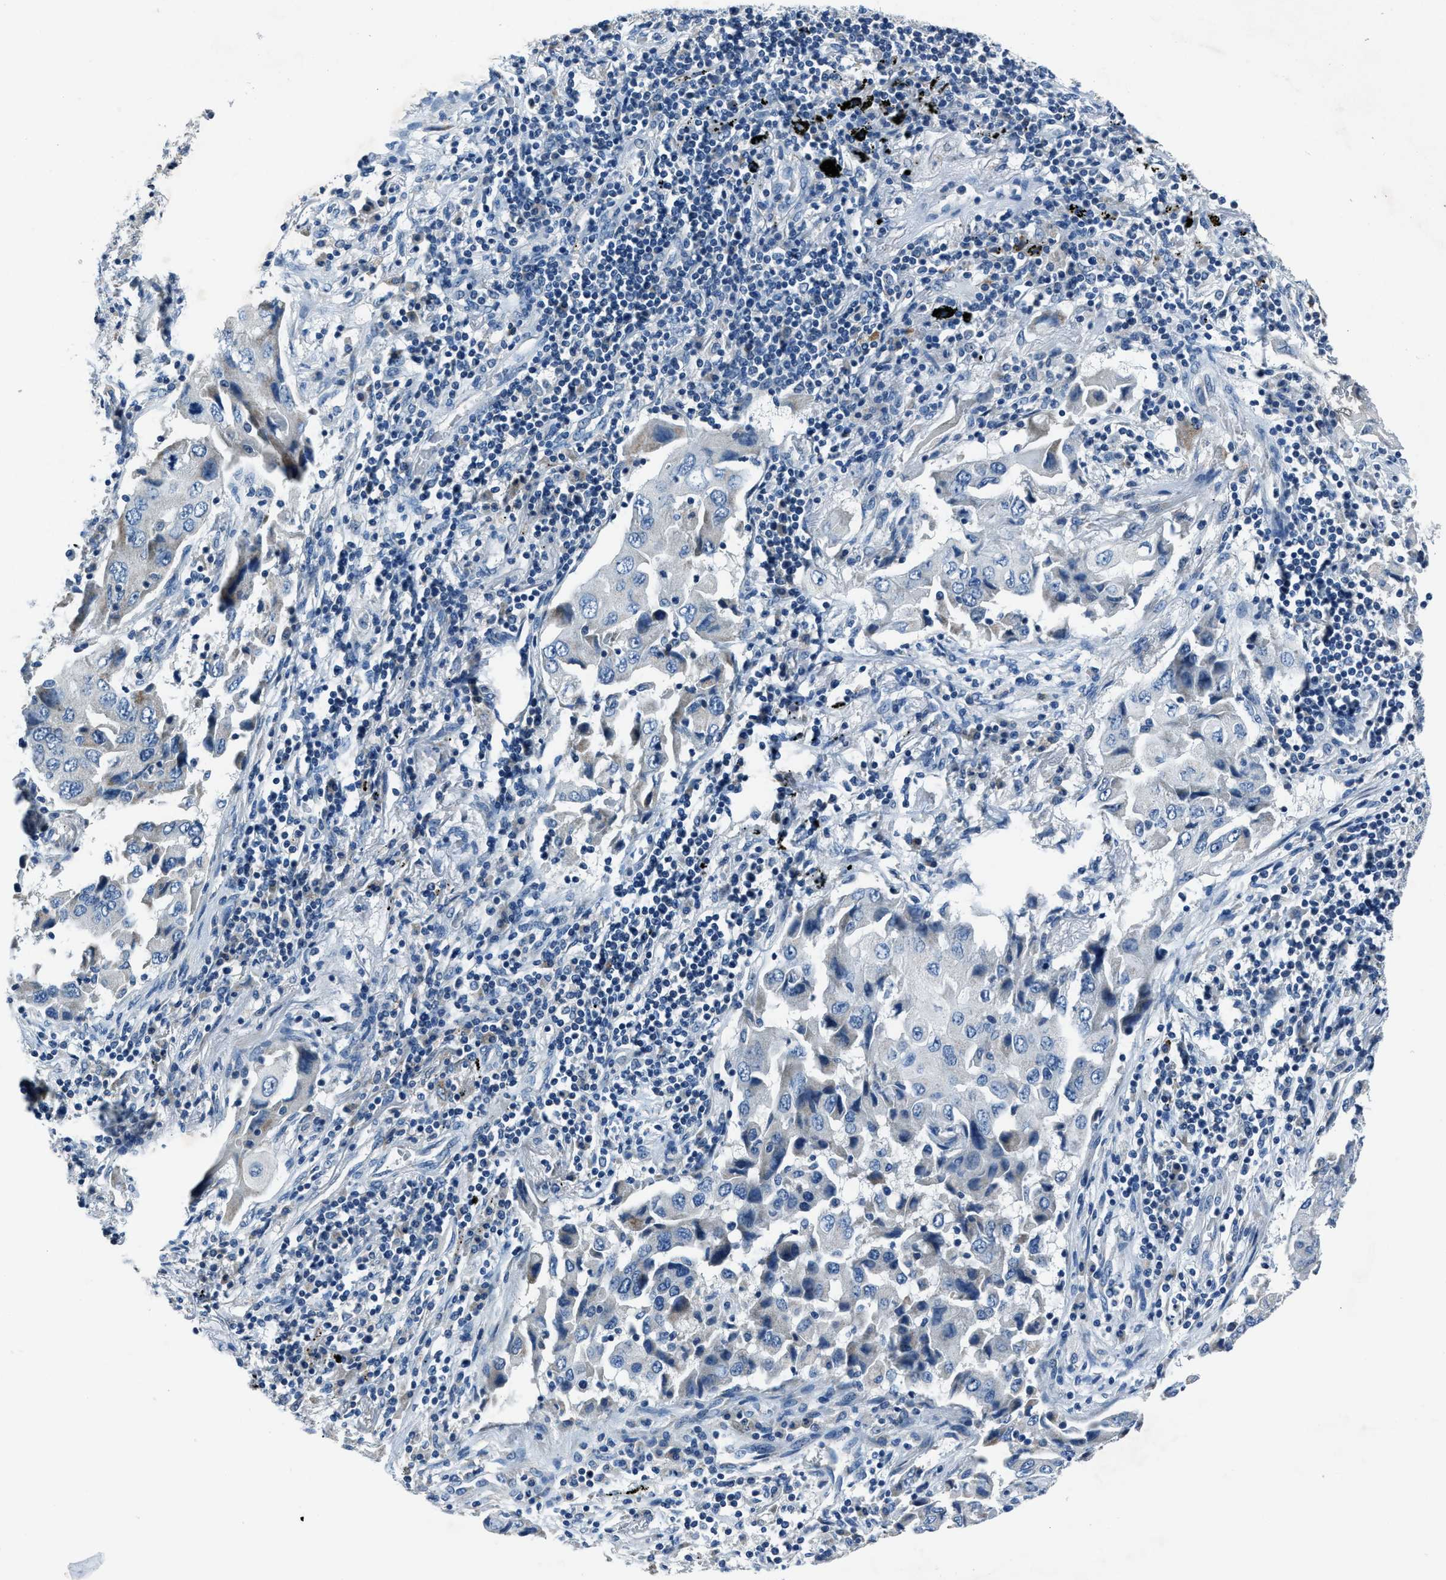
{"staining": {"intensity": "negative", "quantity": "none", "location": "none"}, "tissue": "lung cancer", "cell_type": "Tumor cells", "image_type": "cancer", "snomed": [{"axis": "morphology", "description": "Adenocarcinoma, NOS"}, {"axis": "topography", "description": "Lung"}], "caption": "DAB (3,3'-diaminobenzidine) immunohistochemical staining of lung cancer demonstrates no significant staining in tumor cells.", "gene": "ADAM2", "patient": {"sex": "female", "age": 65}}